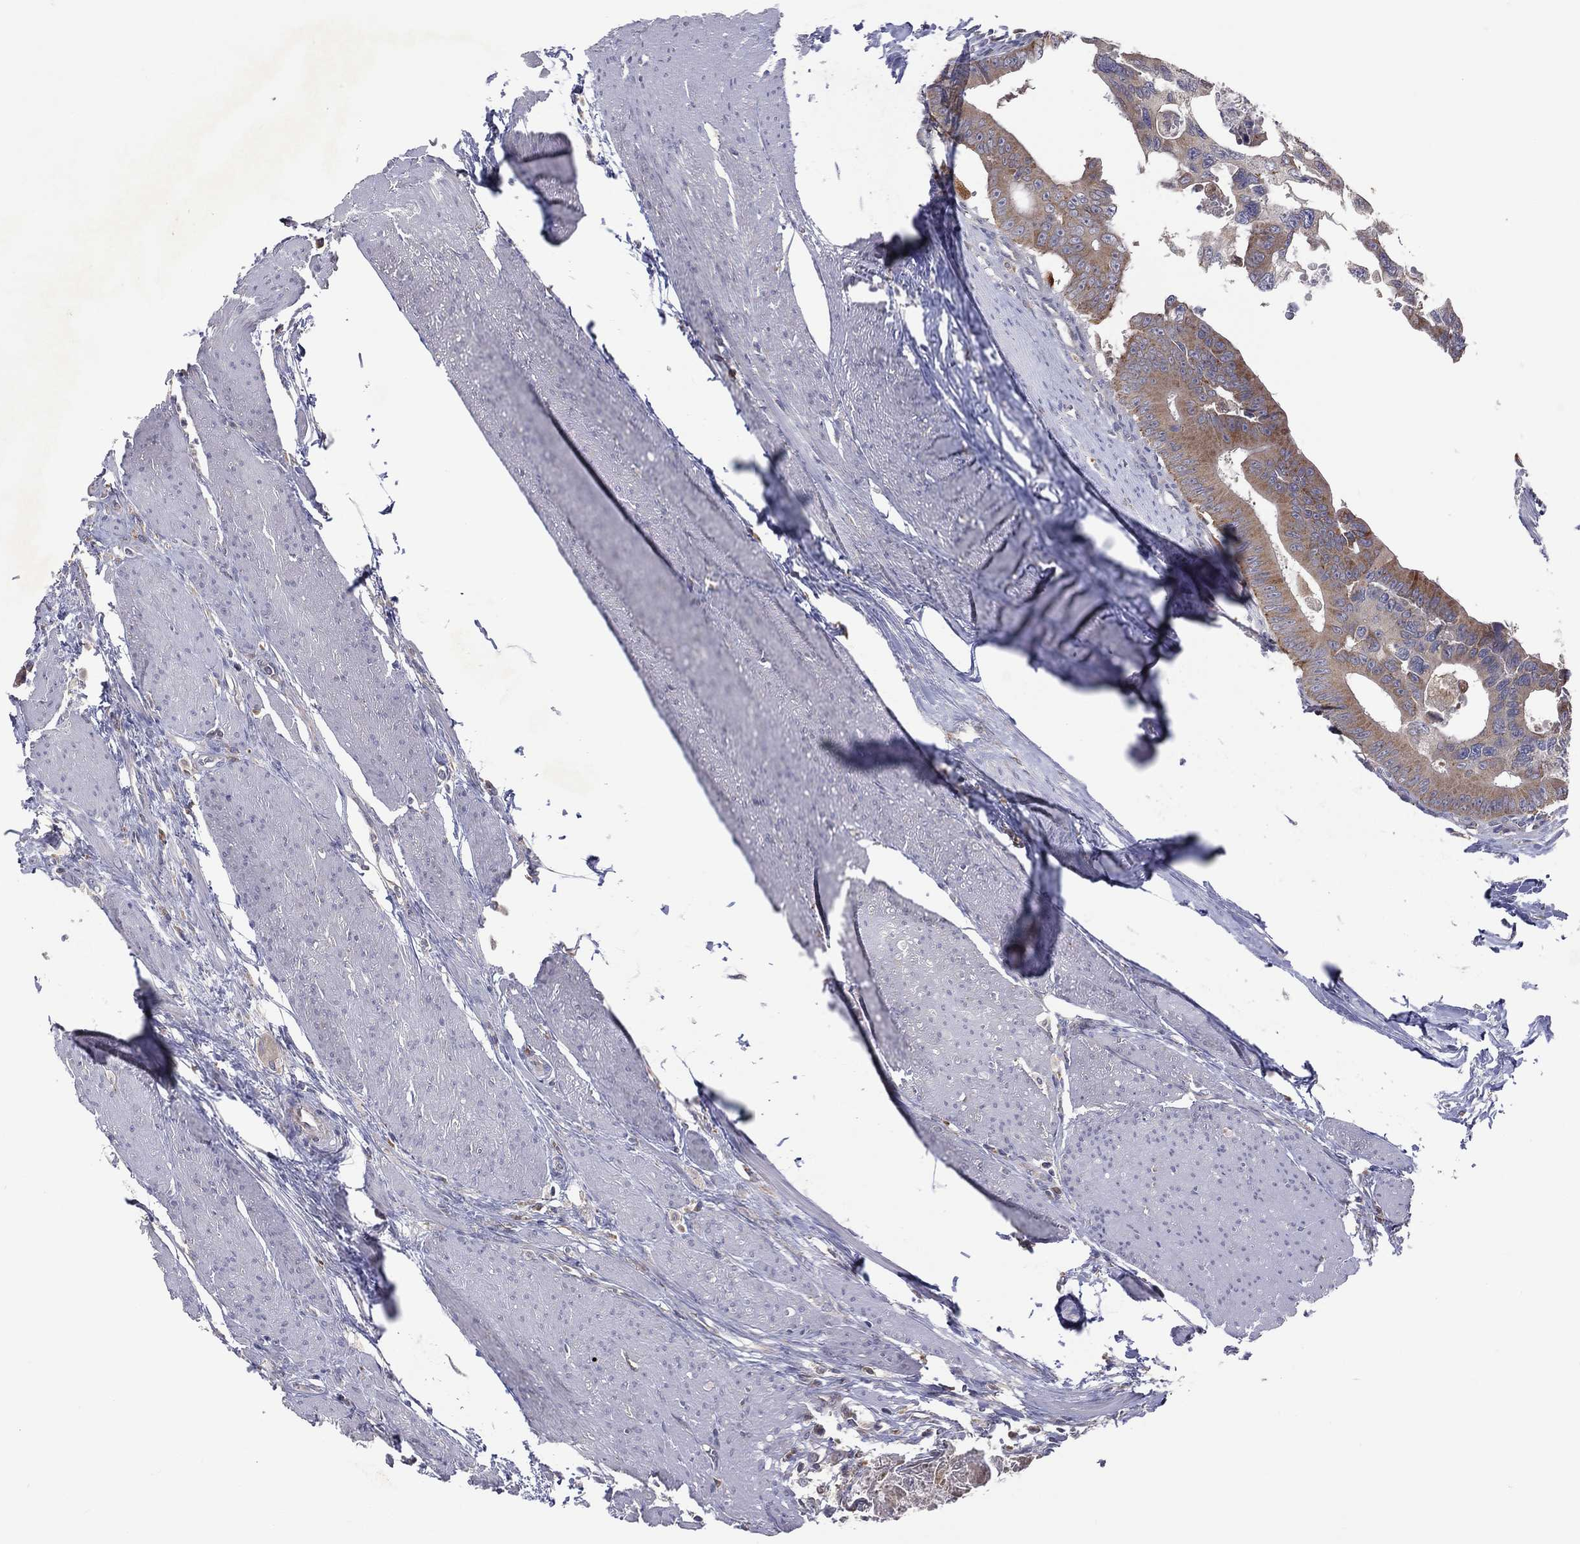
{"staining": {"intensity": "moderate", "quantity": "25%-75%", "location": "cytoplasmic/membranous"}, "tissue": "colorectal cancer", "cell_type": "Tumor cells", "image_type": "cancer", "snomed": [{"axis": "morphology", "description": "Adenocarcinoma, NOS"}, {"axis": "topography", "description": "Rectum"}], "caption": "The image demonstrates immunohistochemical staining of adenocarcinoma (colorectal). There is moderate cytoplasmic/membranous staining is identified in approximately 25%-75% of tumor cells.", "gene": "STARD3", "patient": {"sex": "male", "age": 64}}